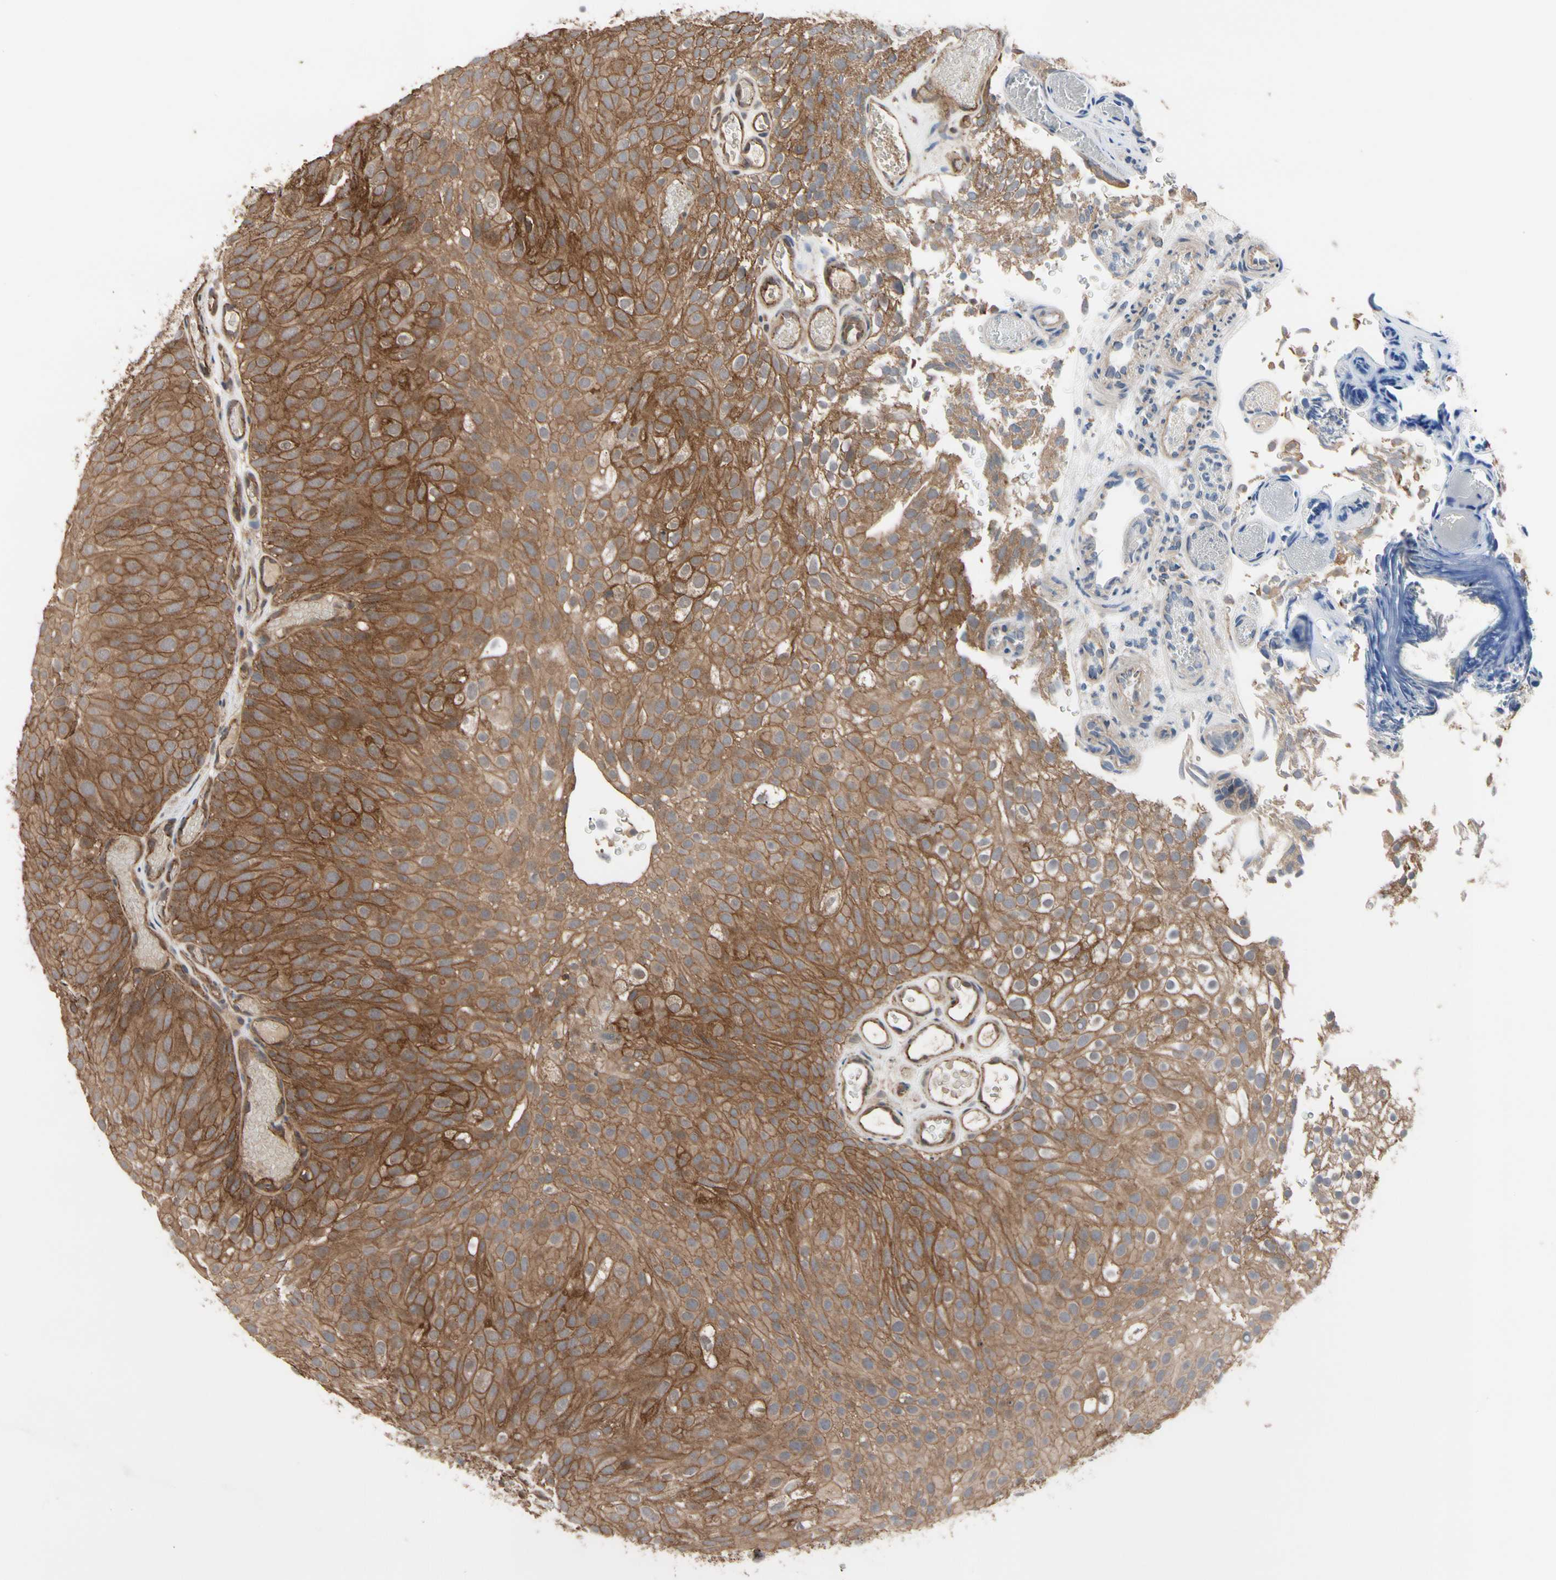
{"staining": {"intensity": "strong", "quantity": ">75%", "location": "cytoplasmic/membranous"}, "tissue": "urothelial cancer", "cell_type": "Tumor cells", "image_type": "cancer", "snomed": [{"axis": "morphology", "description": "Urothelial carcinoma, Low grade"}, {"axis": "topography", "description": "Urinary bladder"}], "caption": "High-power microscopy captured an immunohistochemistry (IHC) micrograph of urothelial carcinoma (low-grade), revealing strong cytoplasmic/membranous expression in about >75% of tumor cells.", "gene": "DPP8", "patient": {"sex": "male", "age": 78}}